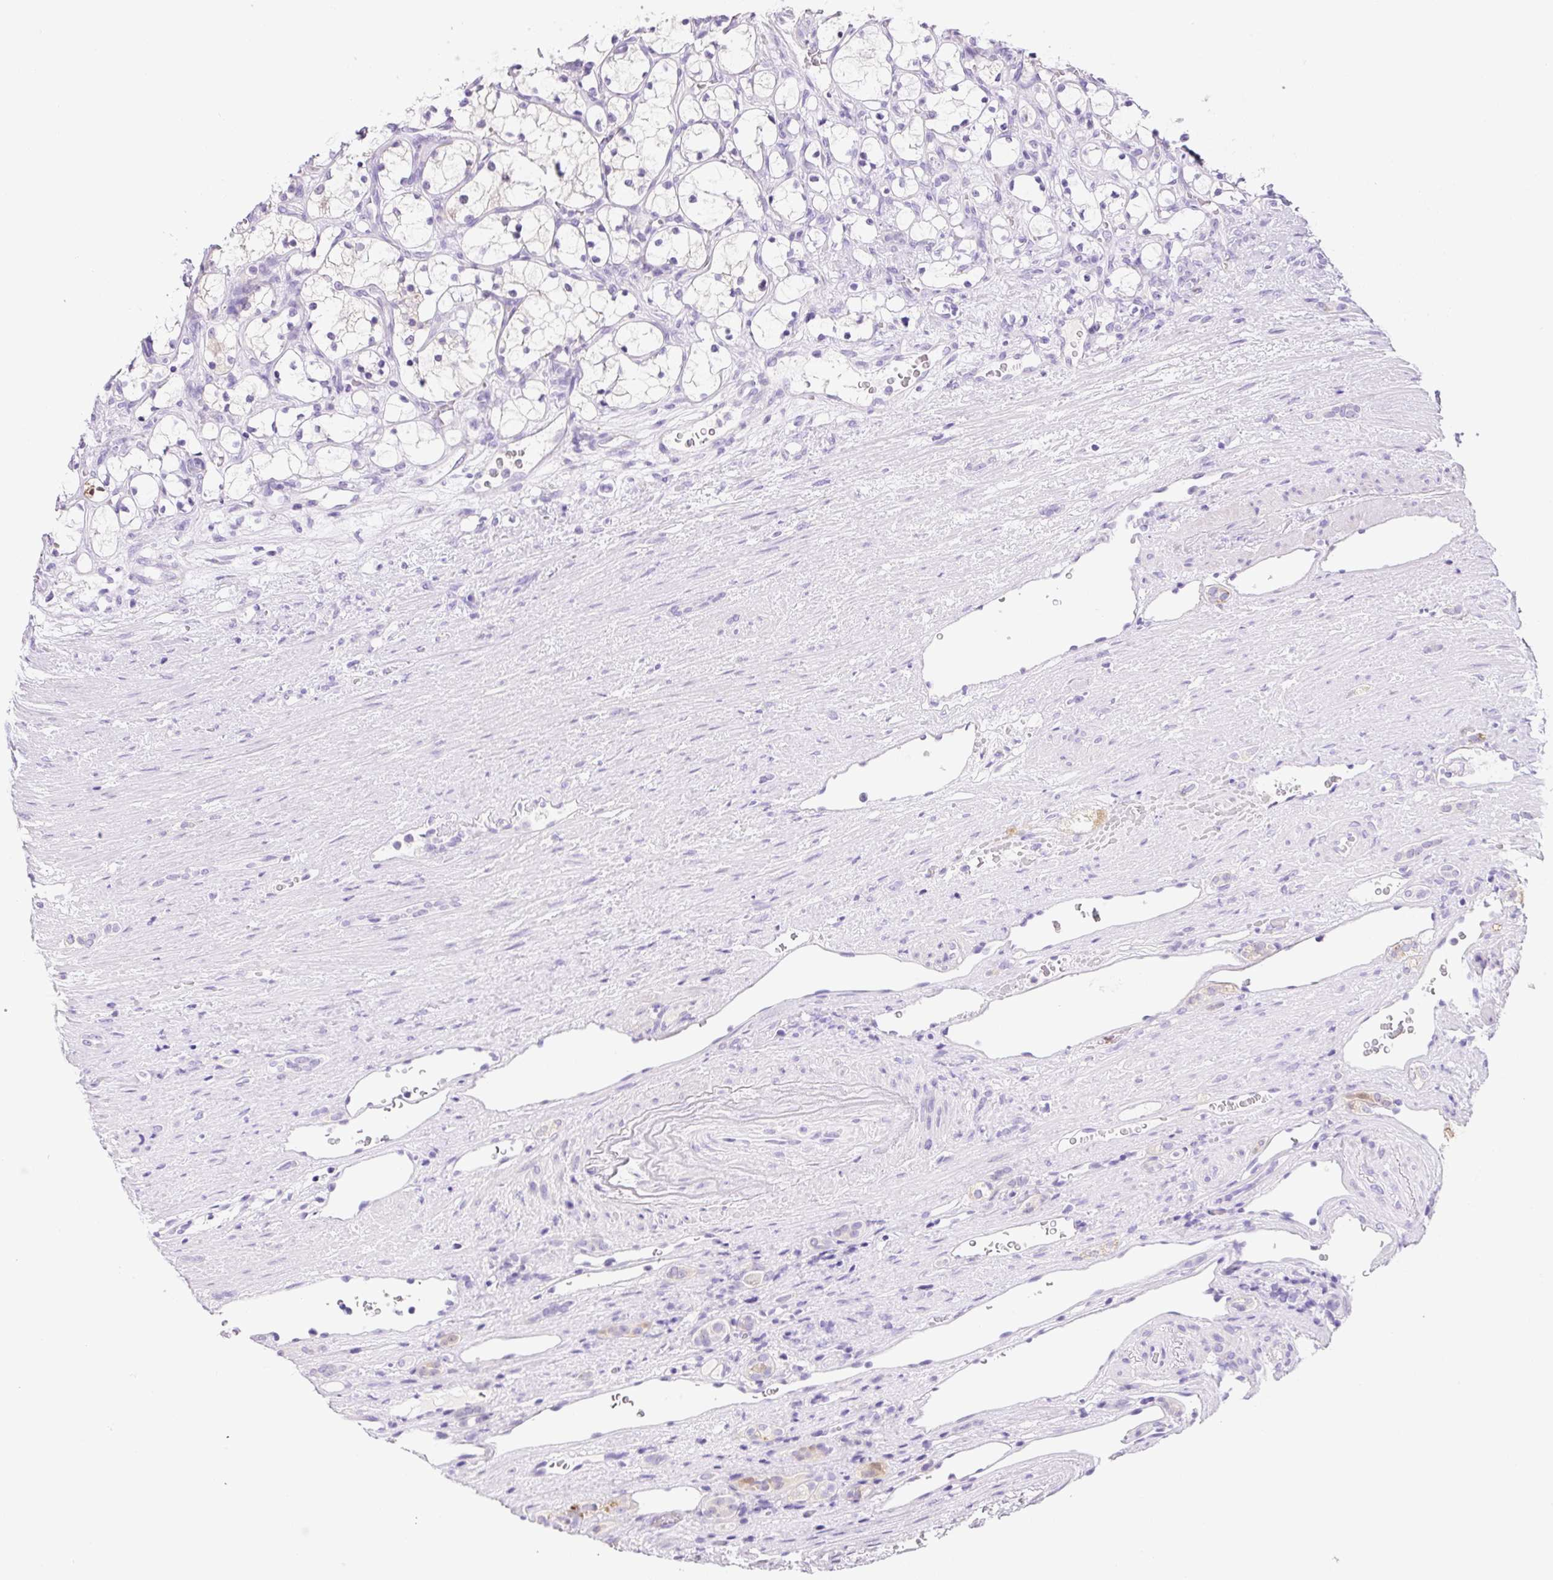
{"staining": {"intensity": "negative", "quantity": "none", "location": "none"}, "tissue": "renal cancer", "cell_type": "Tumor cells", "image_type": "cancer", "snomed": [{"axis": "morphology", "description": "Adenocarcinoma, NOS"}, {"axis": "topography", "description": "Kidney"}], "caption": "Micrograph shows no protein staining in tumor cells of adenocarcinoma (renal) tissue. The staining was performed using DAB to visualize the protein expression in brown, while the nuclei were stained in blue with hematoxylin (Magnification: 20x).", "gene": "NDST3", "patient": {"sex": "female", "age": 69}}